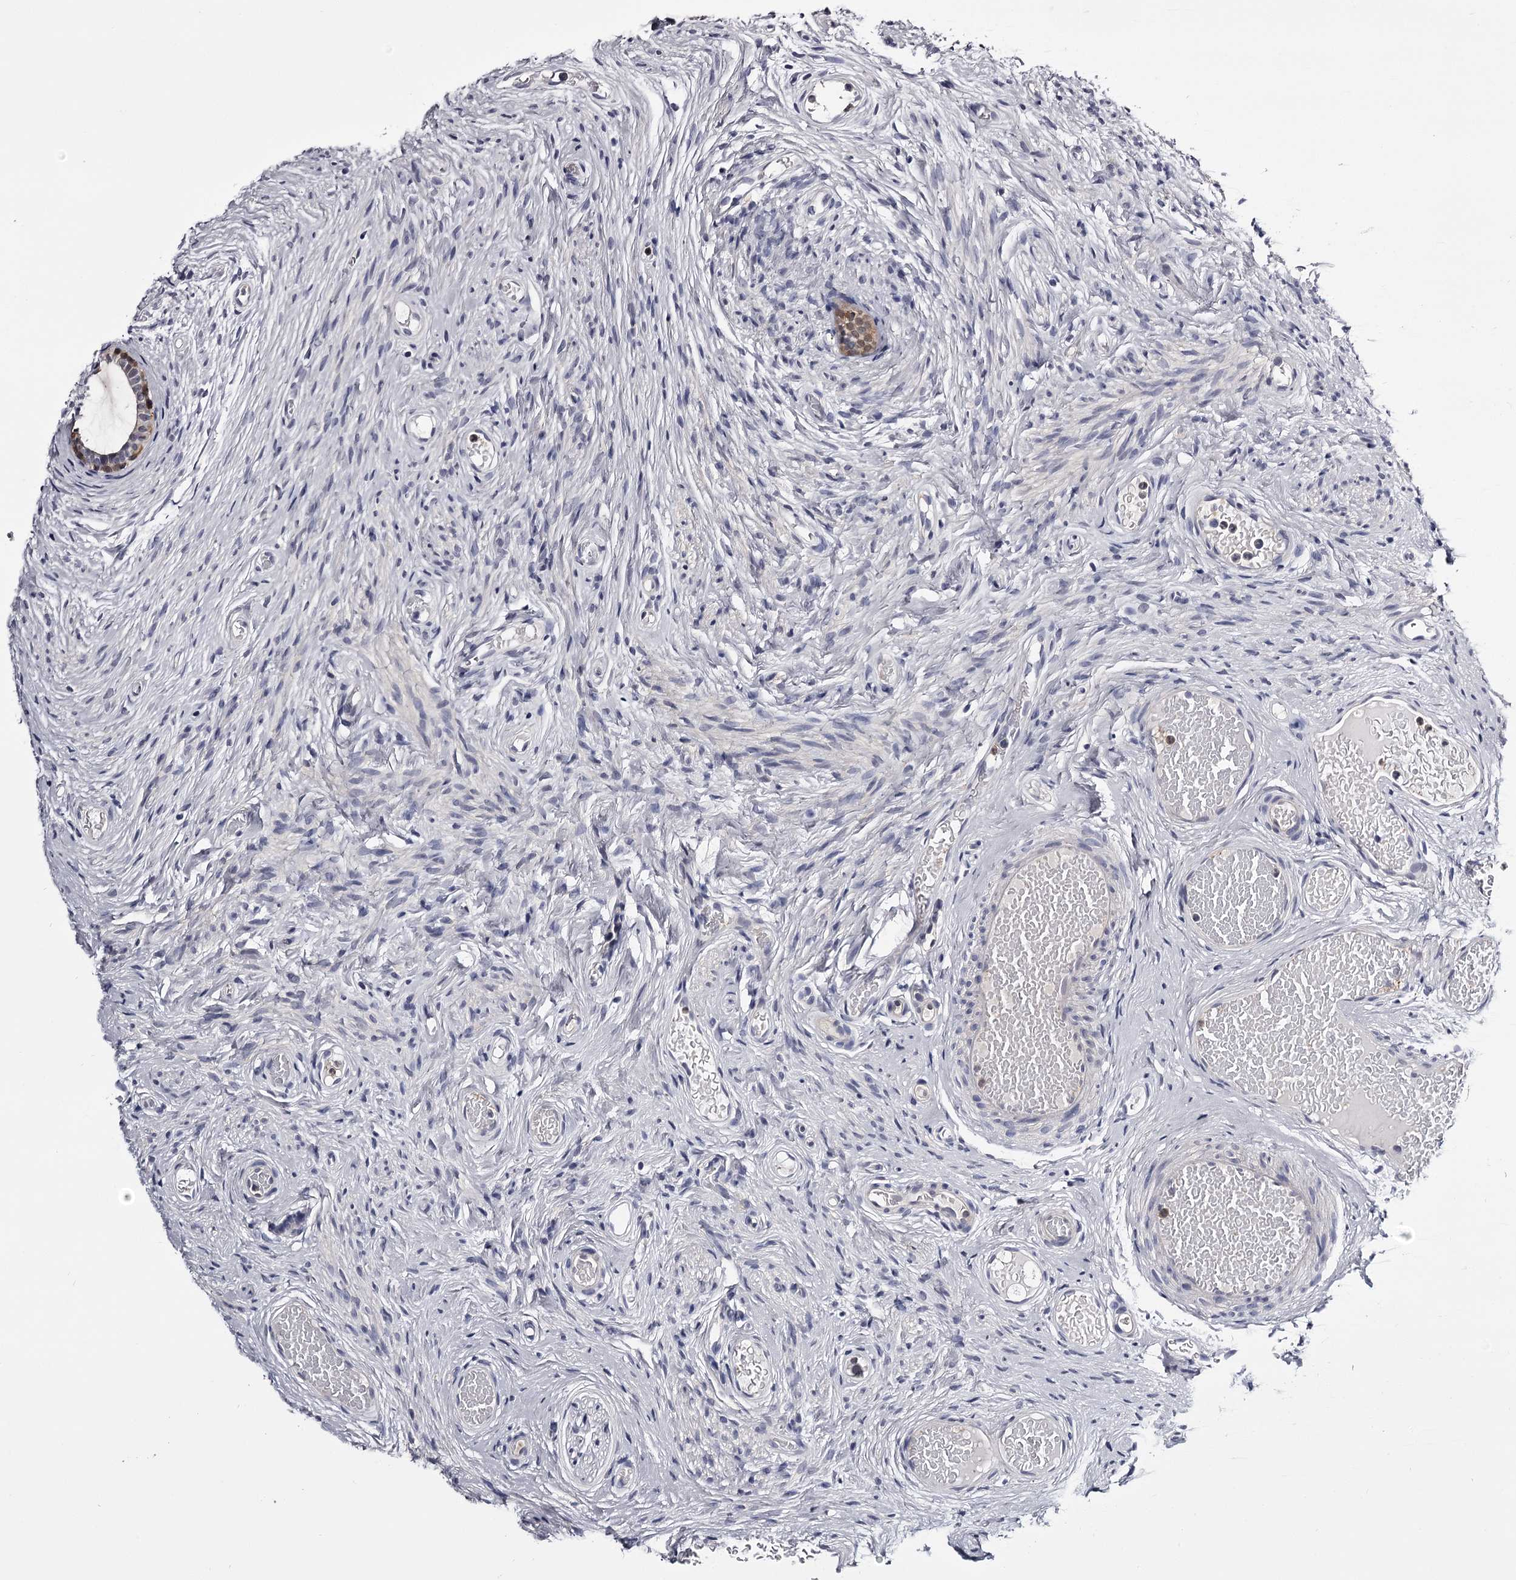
{"staining": {"intensity": "moderate", "quantity": "<25%", "location": "nuclear"}, "tissue": "epididymis", "cell_type": "Glandular cells", "image_type": "normal", "snomed": [{"axis": "morphology", "description": "Normal tissue, NOS"}, {"axis": "topography", "description": "Epididymis"}], "caption": "Epididymis stained for a protein (brown) reveals moderate nuclear positive positivity in about <25% of glandular cells.", "gene": "GSTO1", "patient": {"sex": "male", "age": 9}}